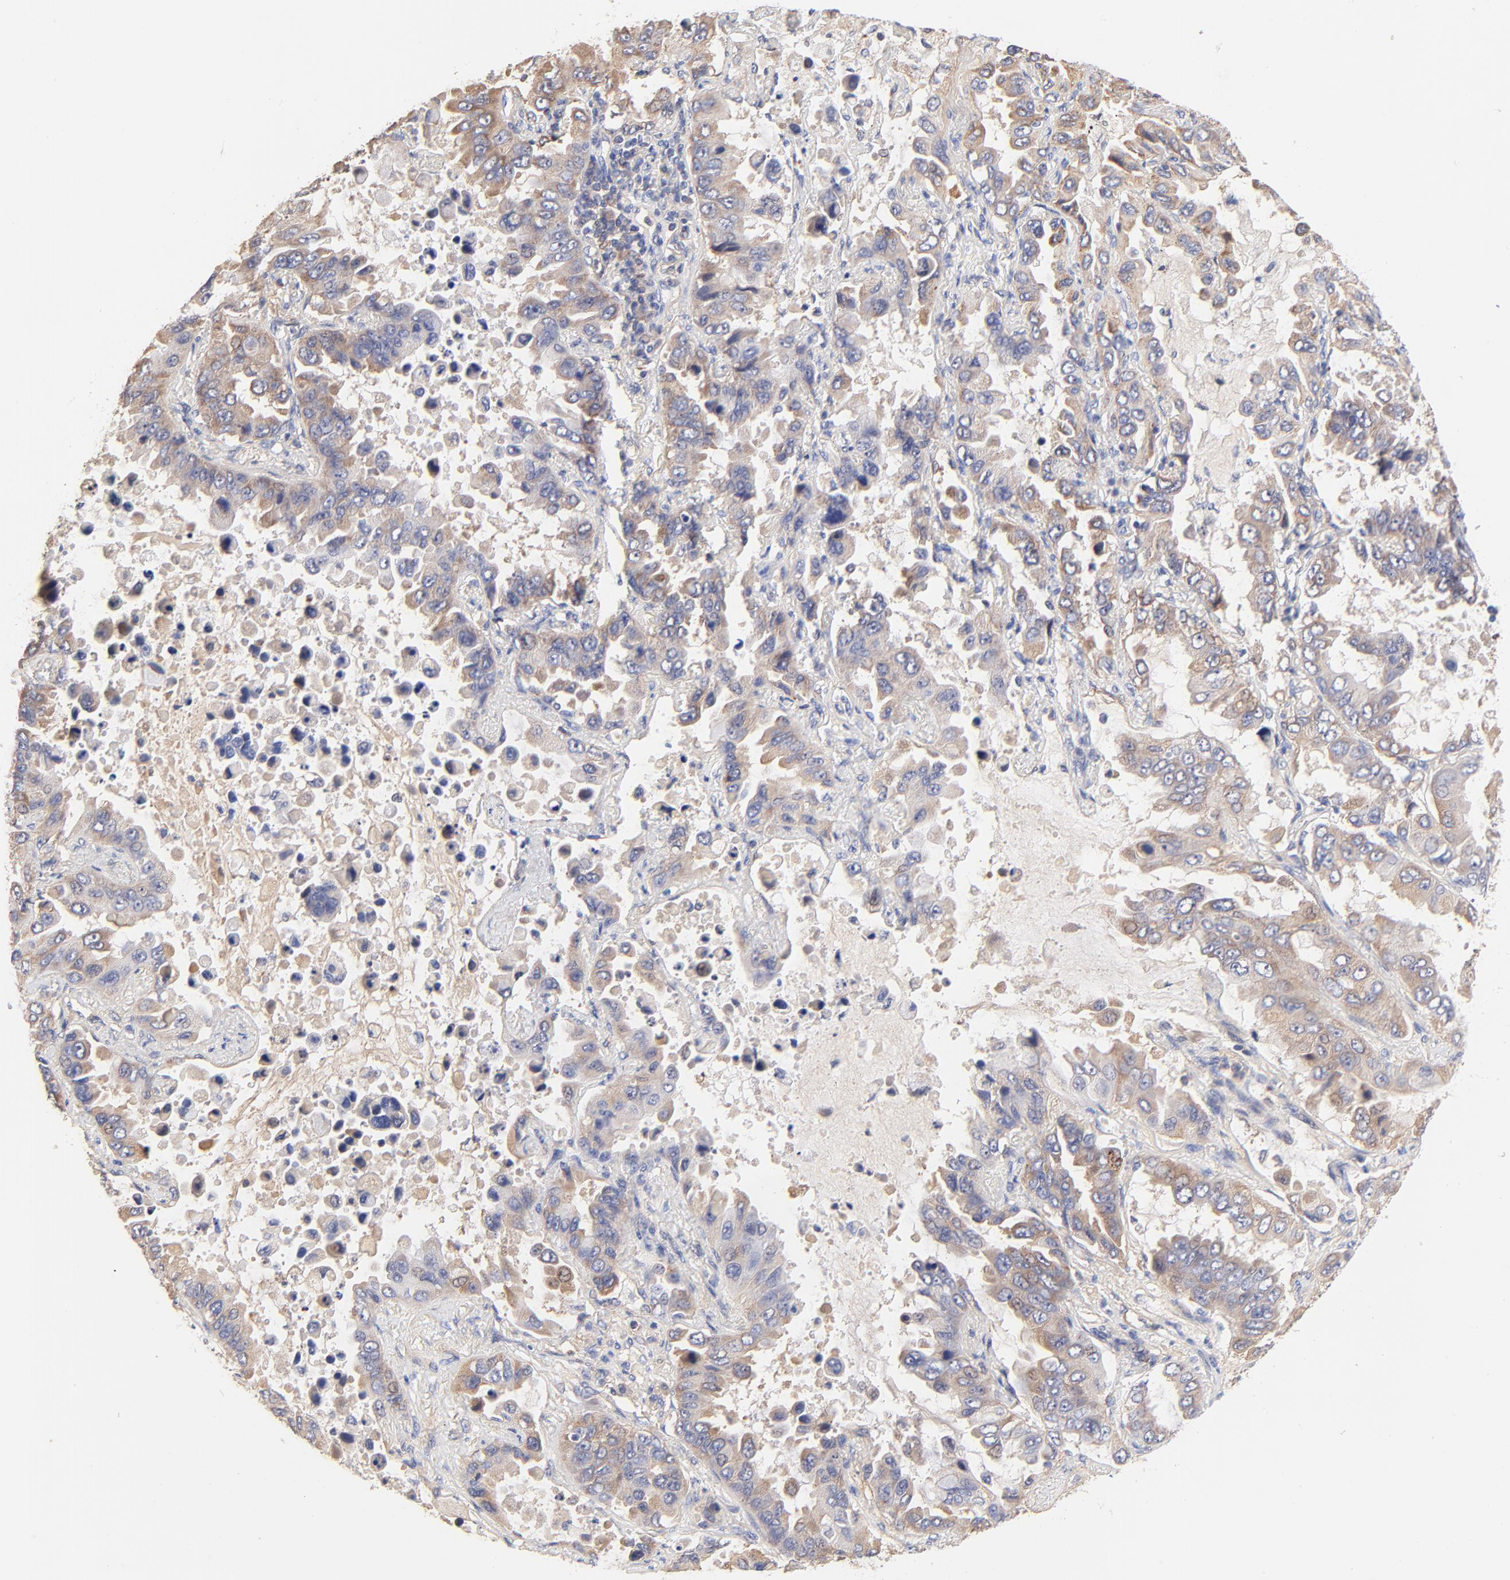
{"staining": {"intensity": "moderate", "quantity": ">75%", "location": "cytoplasmic/membranous"}, "tissue": "lung cancer", "cell_type": "Tumor cells", "image_type": "cancer", "snomed": [{"axis": "morphology", "description": "Adenocarcinoma, NOS"}, {"axis": "topography", "description": "Lung"}], "caption": "Immunohistochemical staining of human lung cancer (adenocarcinoma) exhibits medium levels of moderate cytoplasmic/membranous protein staining in about >75% of tumor cells.", "gene": "PTK7", "patient": {"sex": "male", "age": 64}}